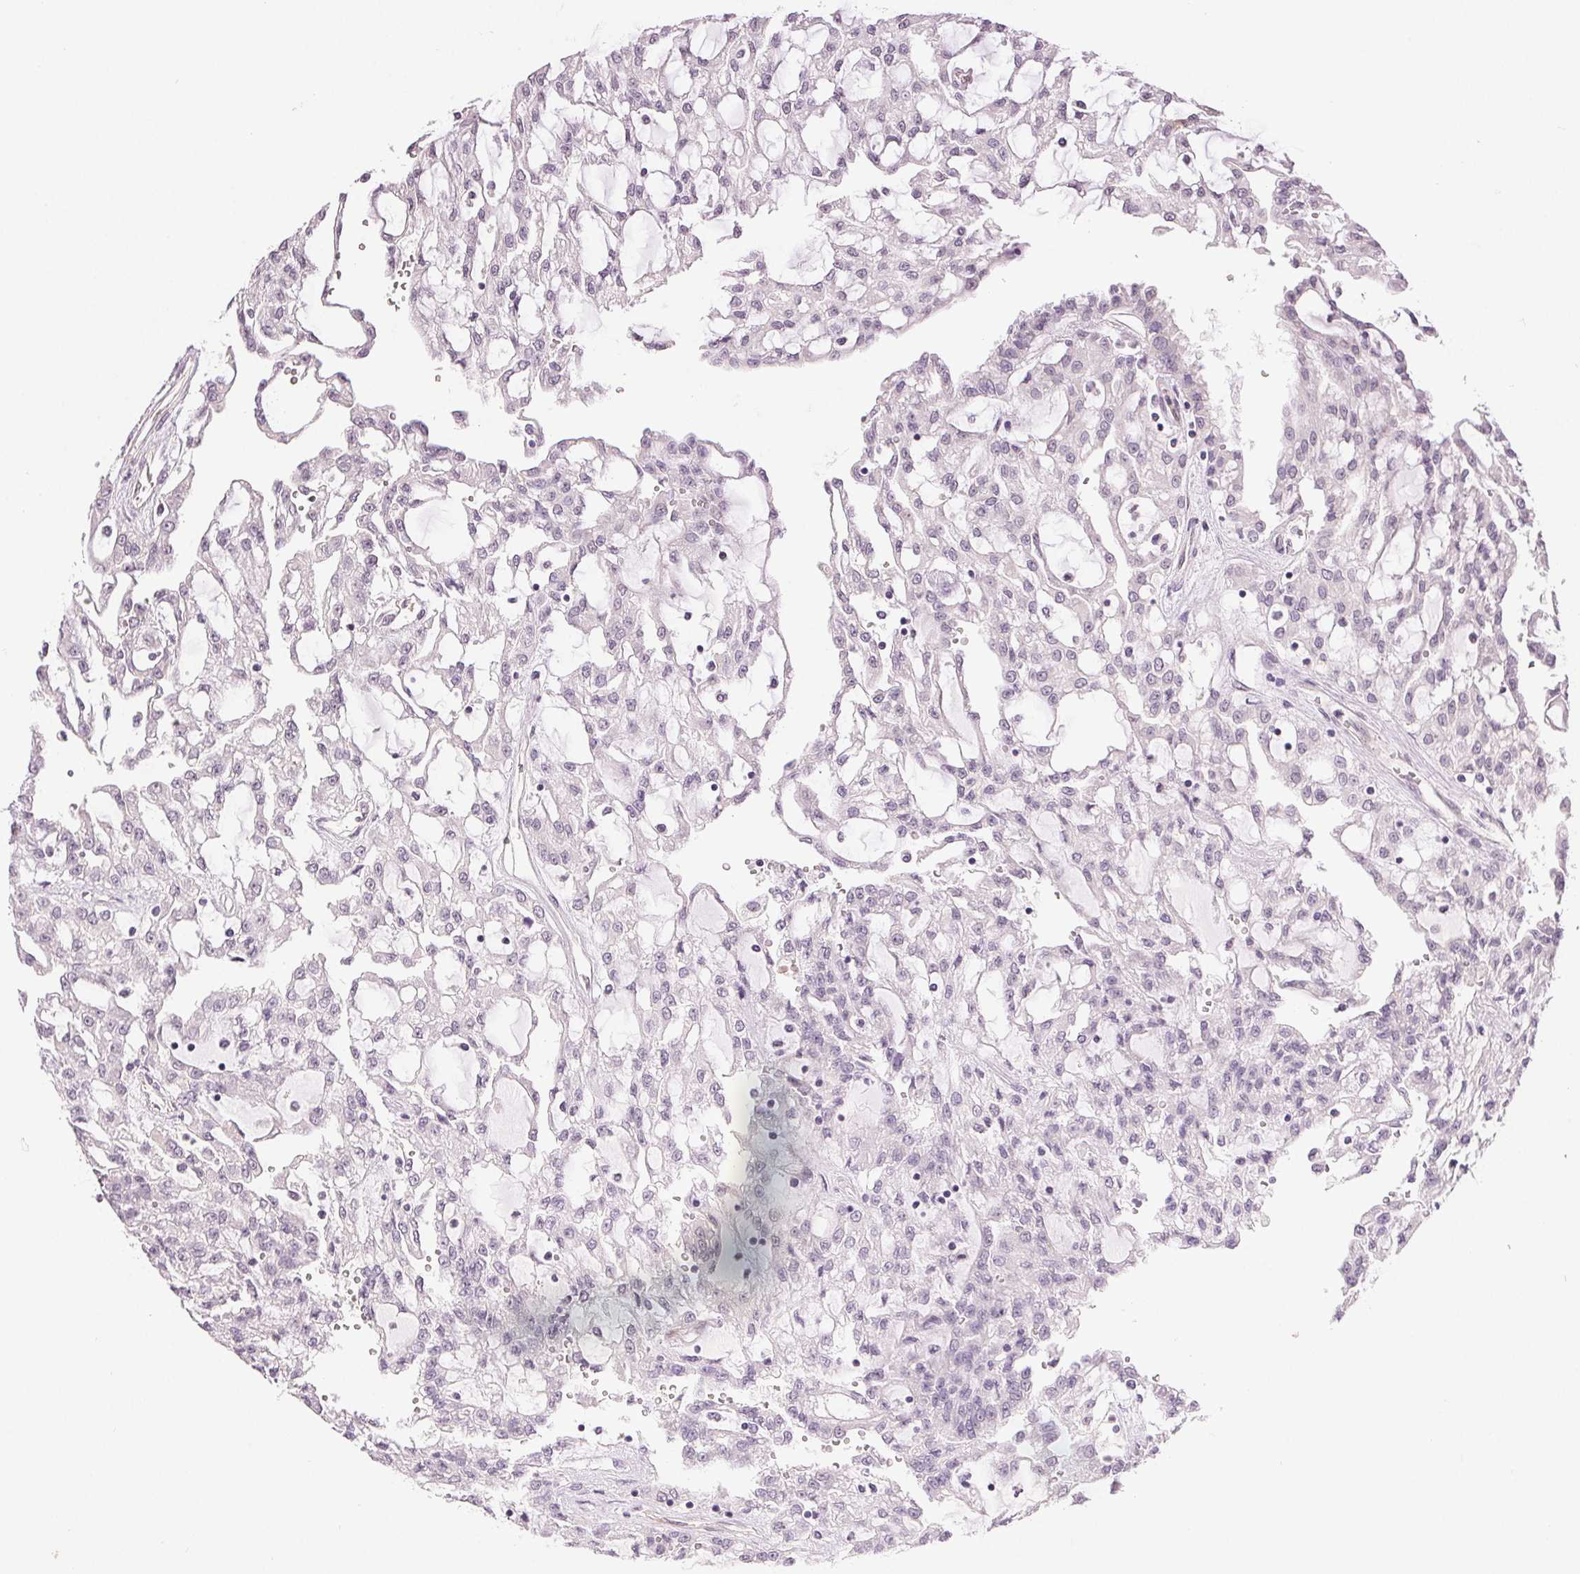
{"staining": {"intensity": "negative", "quantity": "none", "location": "none"}, "tissue": "renal cancer", "cell_type": "Tumor cells", "image_type": "cancer", "snomed": [{"axis": "morphology", "description": "Adenocarcinoma, NOS"}, {"axis": "topography", "description": "Kidney"}], "caption": "Adenocarcinoma (renal) was stained to show a protein in brown. There is no significant staining in tumor cells.", "gene": "PLCB1", "patient": {"sex": "male", "age": 63}}